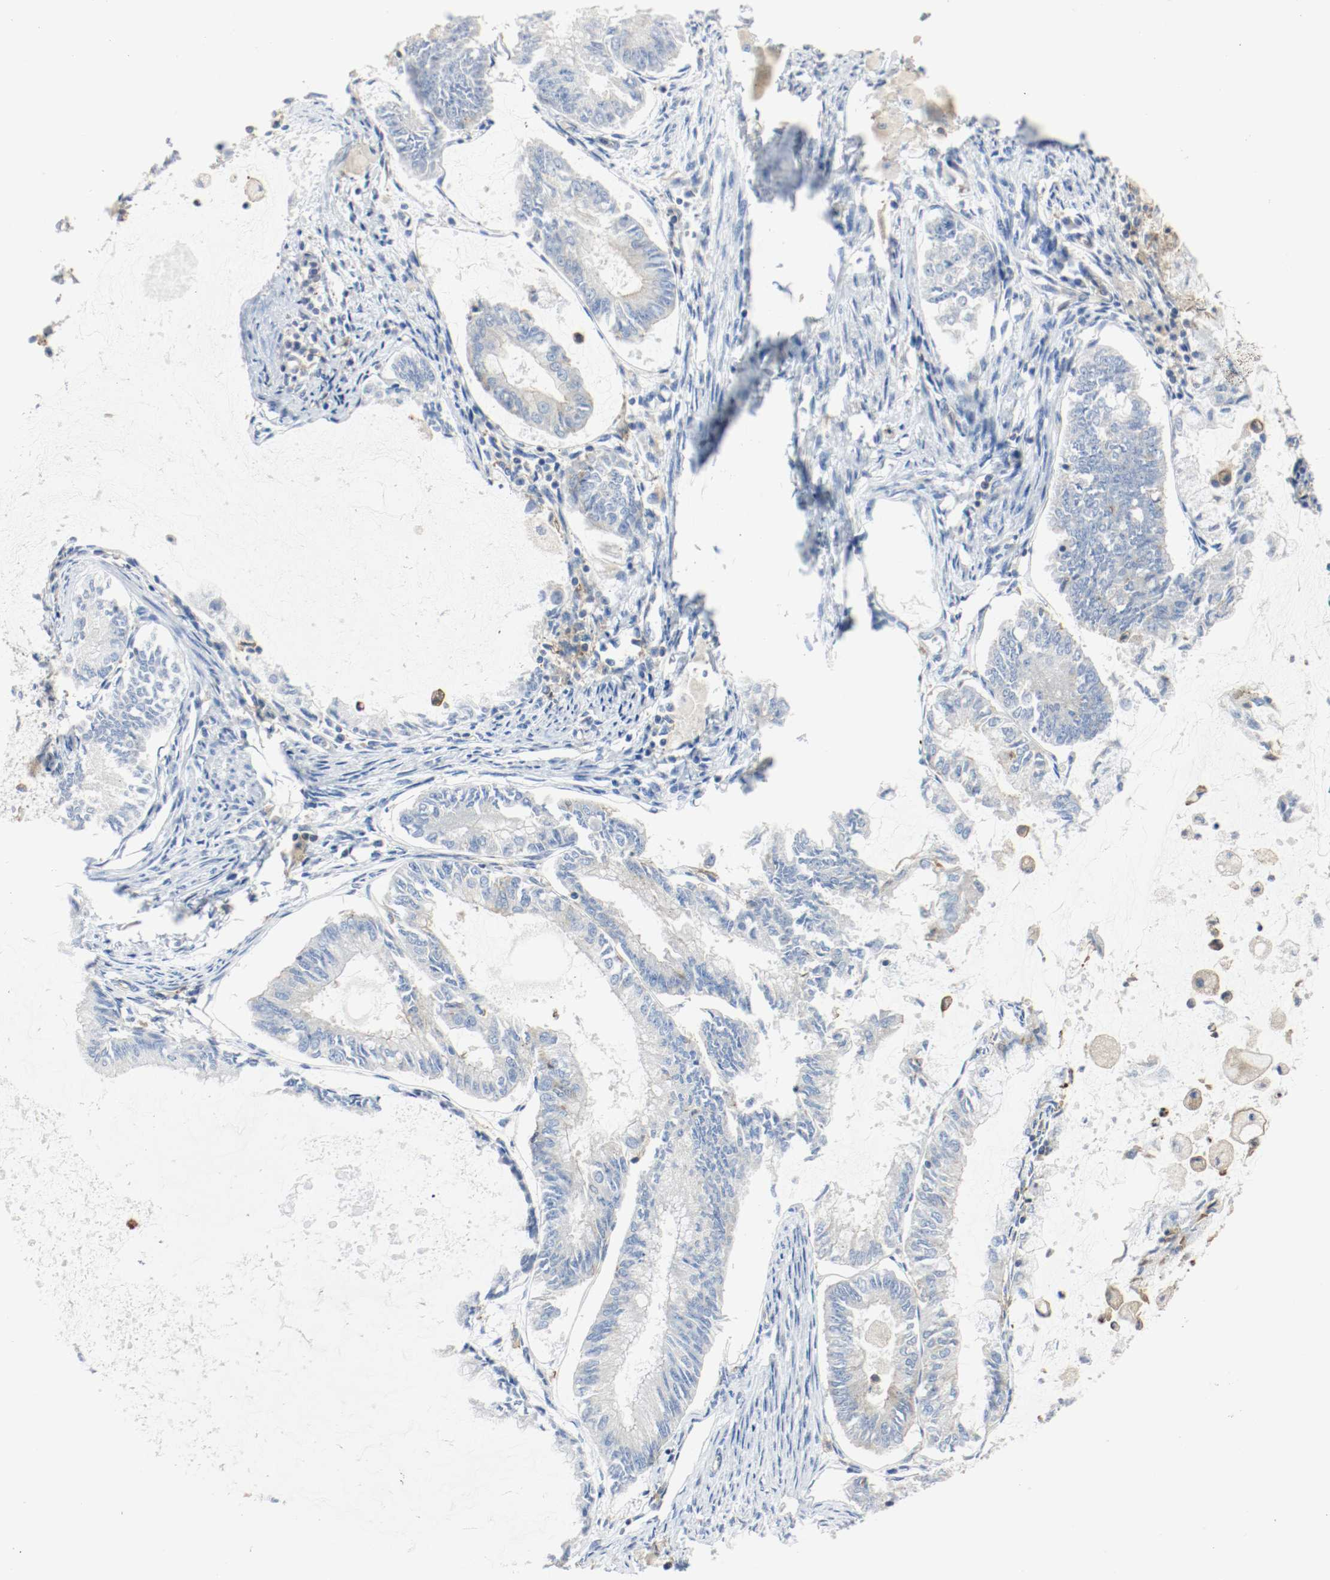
{"staining": {"intensity": "negative", "quantity": "none", "location": "none"}, "tissue": "endometrial cancer", "cell_type": "Tumor cells", "image_type": "cancer", "snomed": [{"axis": "morphology", "description": "Adenocarcinoma, NOS"}, {"axis": "topography", "description": "Endometrium"}], "caption": "Immunohistochemistry histopathology image of endometrial adenocarcinoma stained for a protein (brown), which displays no staining in tumor cells.", "gene": "ARPC1B", "patient": {"sex": "female", "age": 86}}